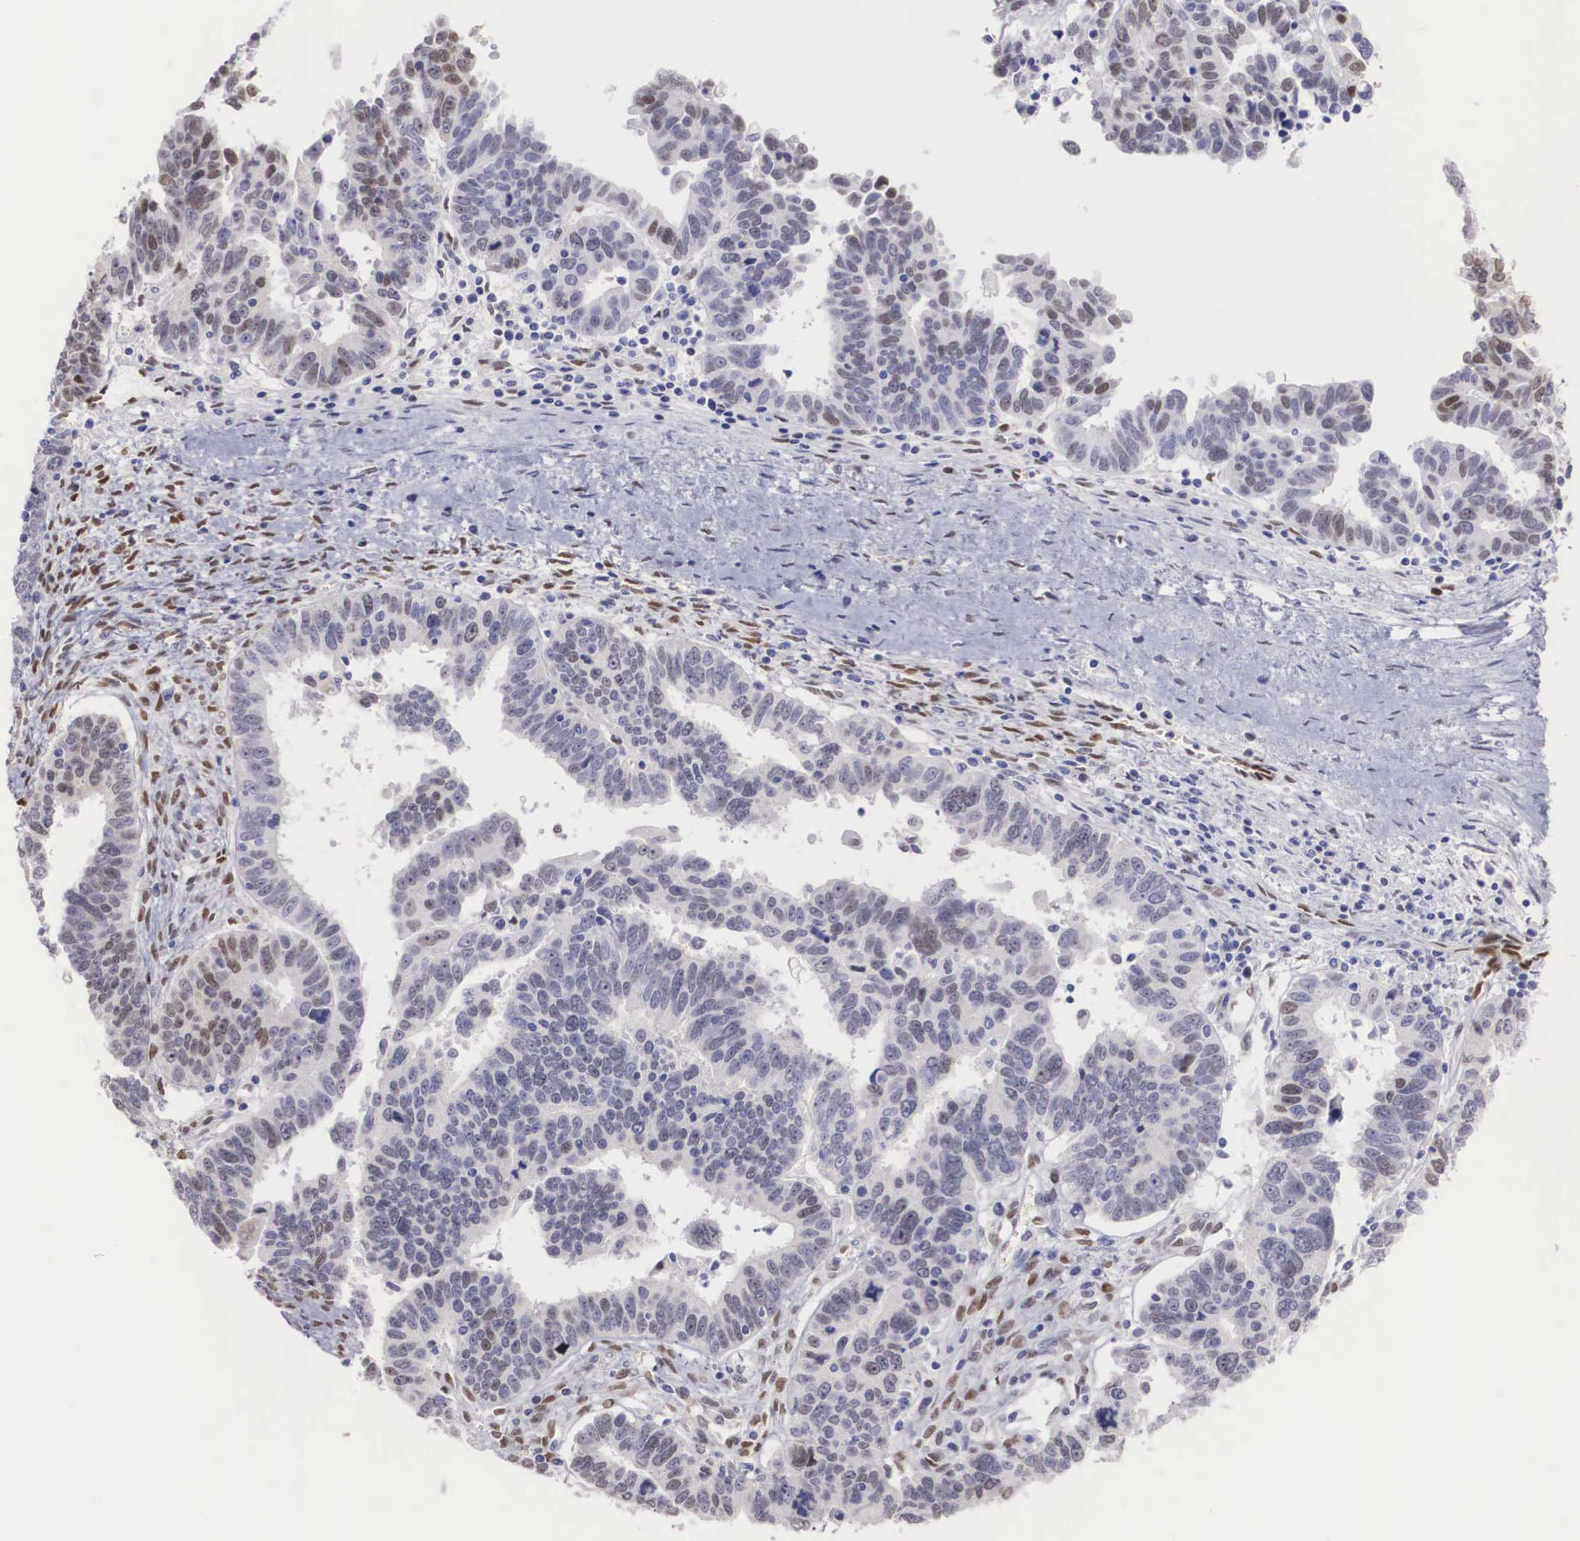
{"staining": {"intensity": "weak", "quantity": "<25%", "location": "nuclear"}, "tissue": "ovarian cancer", "cell_type": "Tumor cells", "image_type": "cancer", "snomed": [{"axis": "morphology", "description": "Carcinoma, endometroid"}, {"axis": "morphology", "description": "Cystadenocarcinoma, serous, NOS"}, {"axis": "topography", "description": "Ovary"}], "caption": "An immunohistochemistry (IHC) image of ovarian serous cystadenocarcinoma is shown. There is no staining in tumor cells of ovarian serous cystadenocarcinoma. (DAB immunohistochemistry, high magnification).", "gene": "HMGN5", "patient": {"sex": "female", "age": 45}}